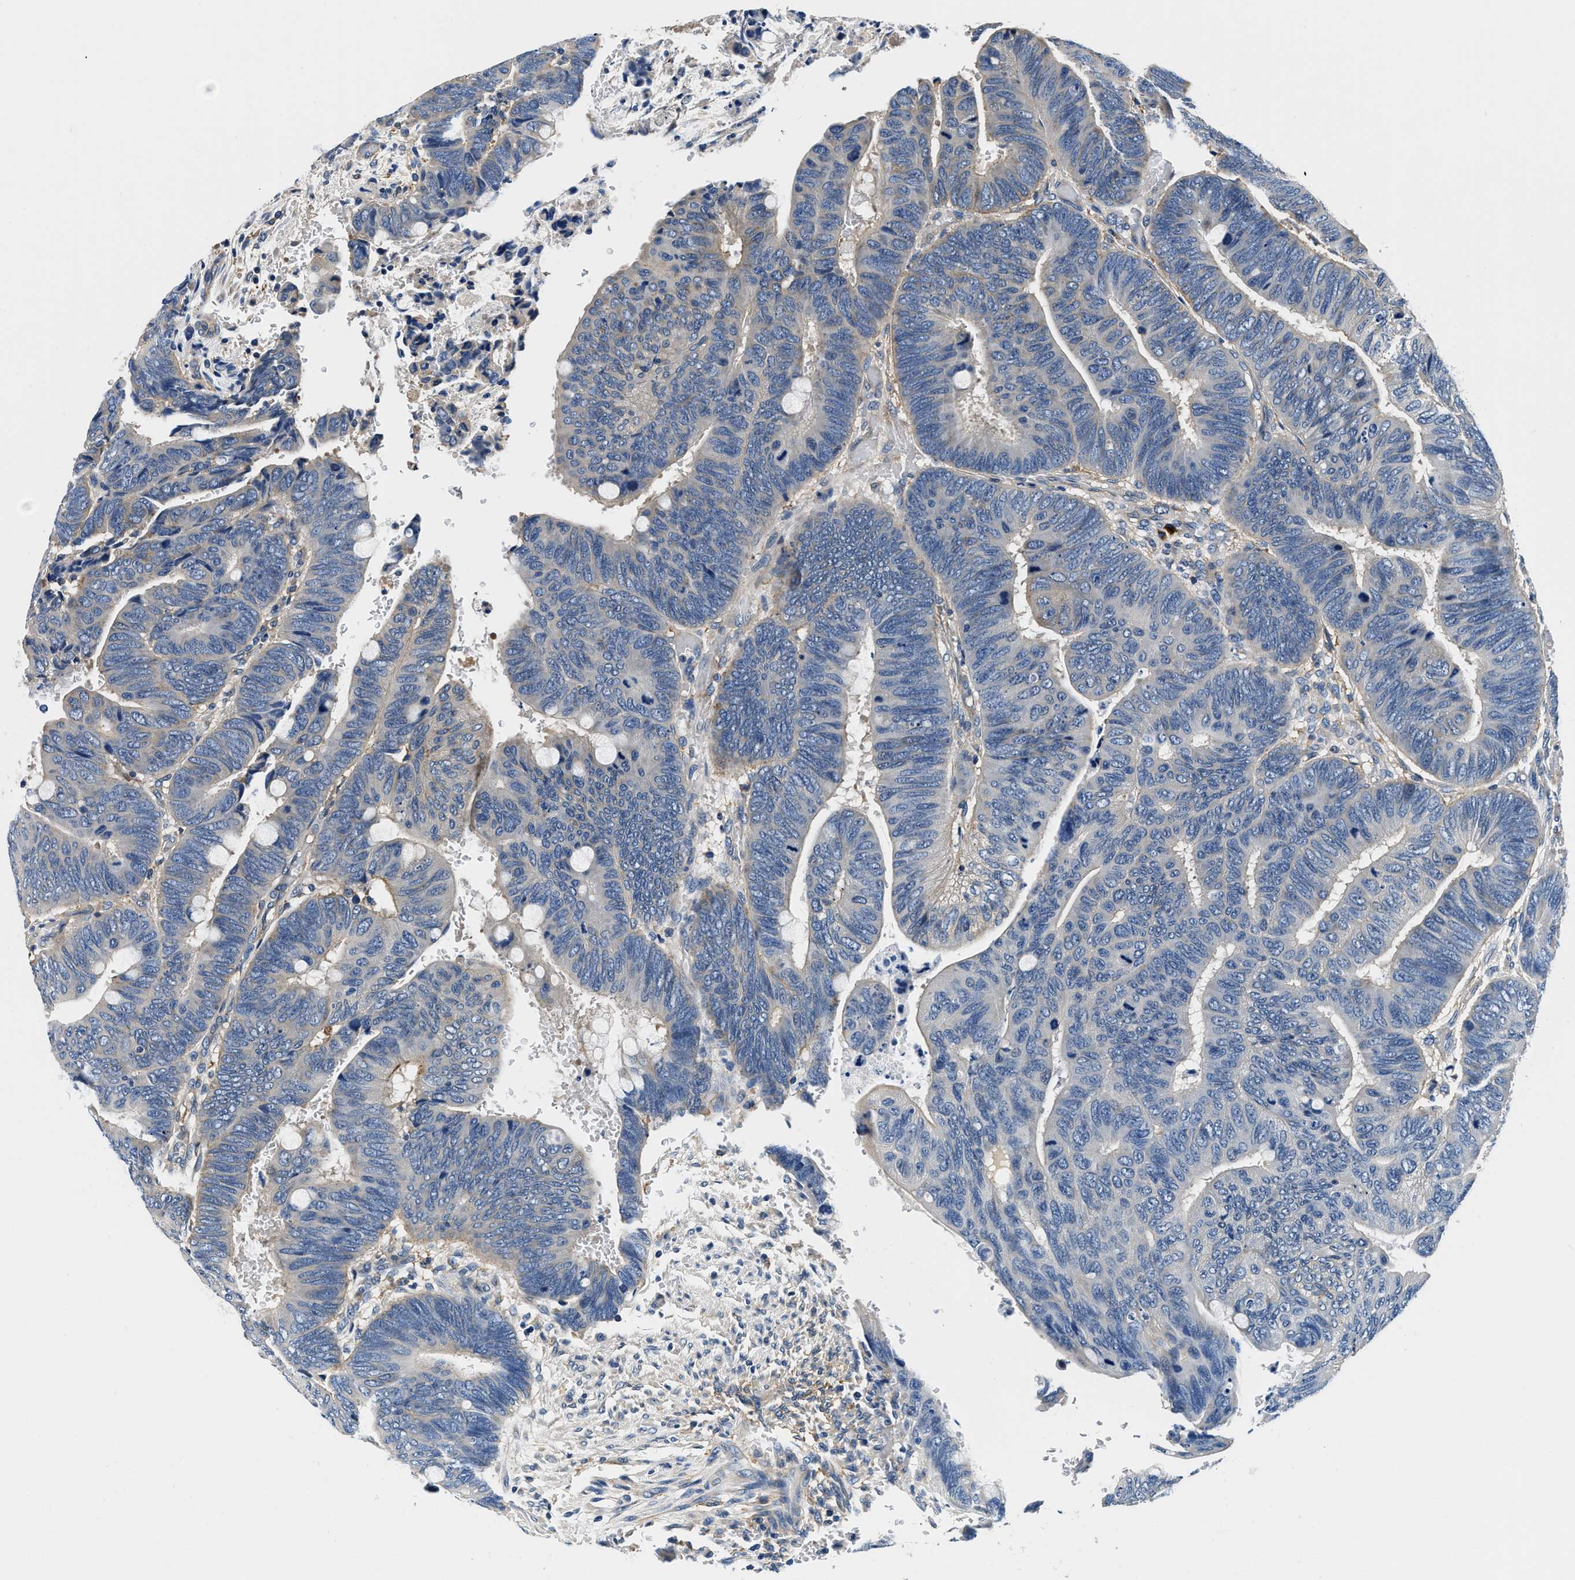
{"staining": {"intensity": "negative", "quantity": "none", "location": "none"}, "tissue": "colorectal cancer", "cell_type": "Tumor cells", "image_type": "cancer", "snomed": [{"axis": "morphology", "description": "Normal tissue, NOS"}, {"axis": "morphology", "description": "Adenocarcinoma, NOS"}, {"axis": "topography", "description": "Rectum"}], "caption": "A high-resolution histopathology image shows IHC staining of colorectal adenocarcinoma, which demonstrates no significant staining in tumor cells. (DAB (3,3'-diaminobenzidine) immunohistochemistry (IHC) with hematoxylin counter stain).", "gene": "ZFAND3", "patient": {"sex": "male", "age": 92}}